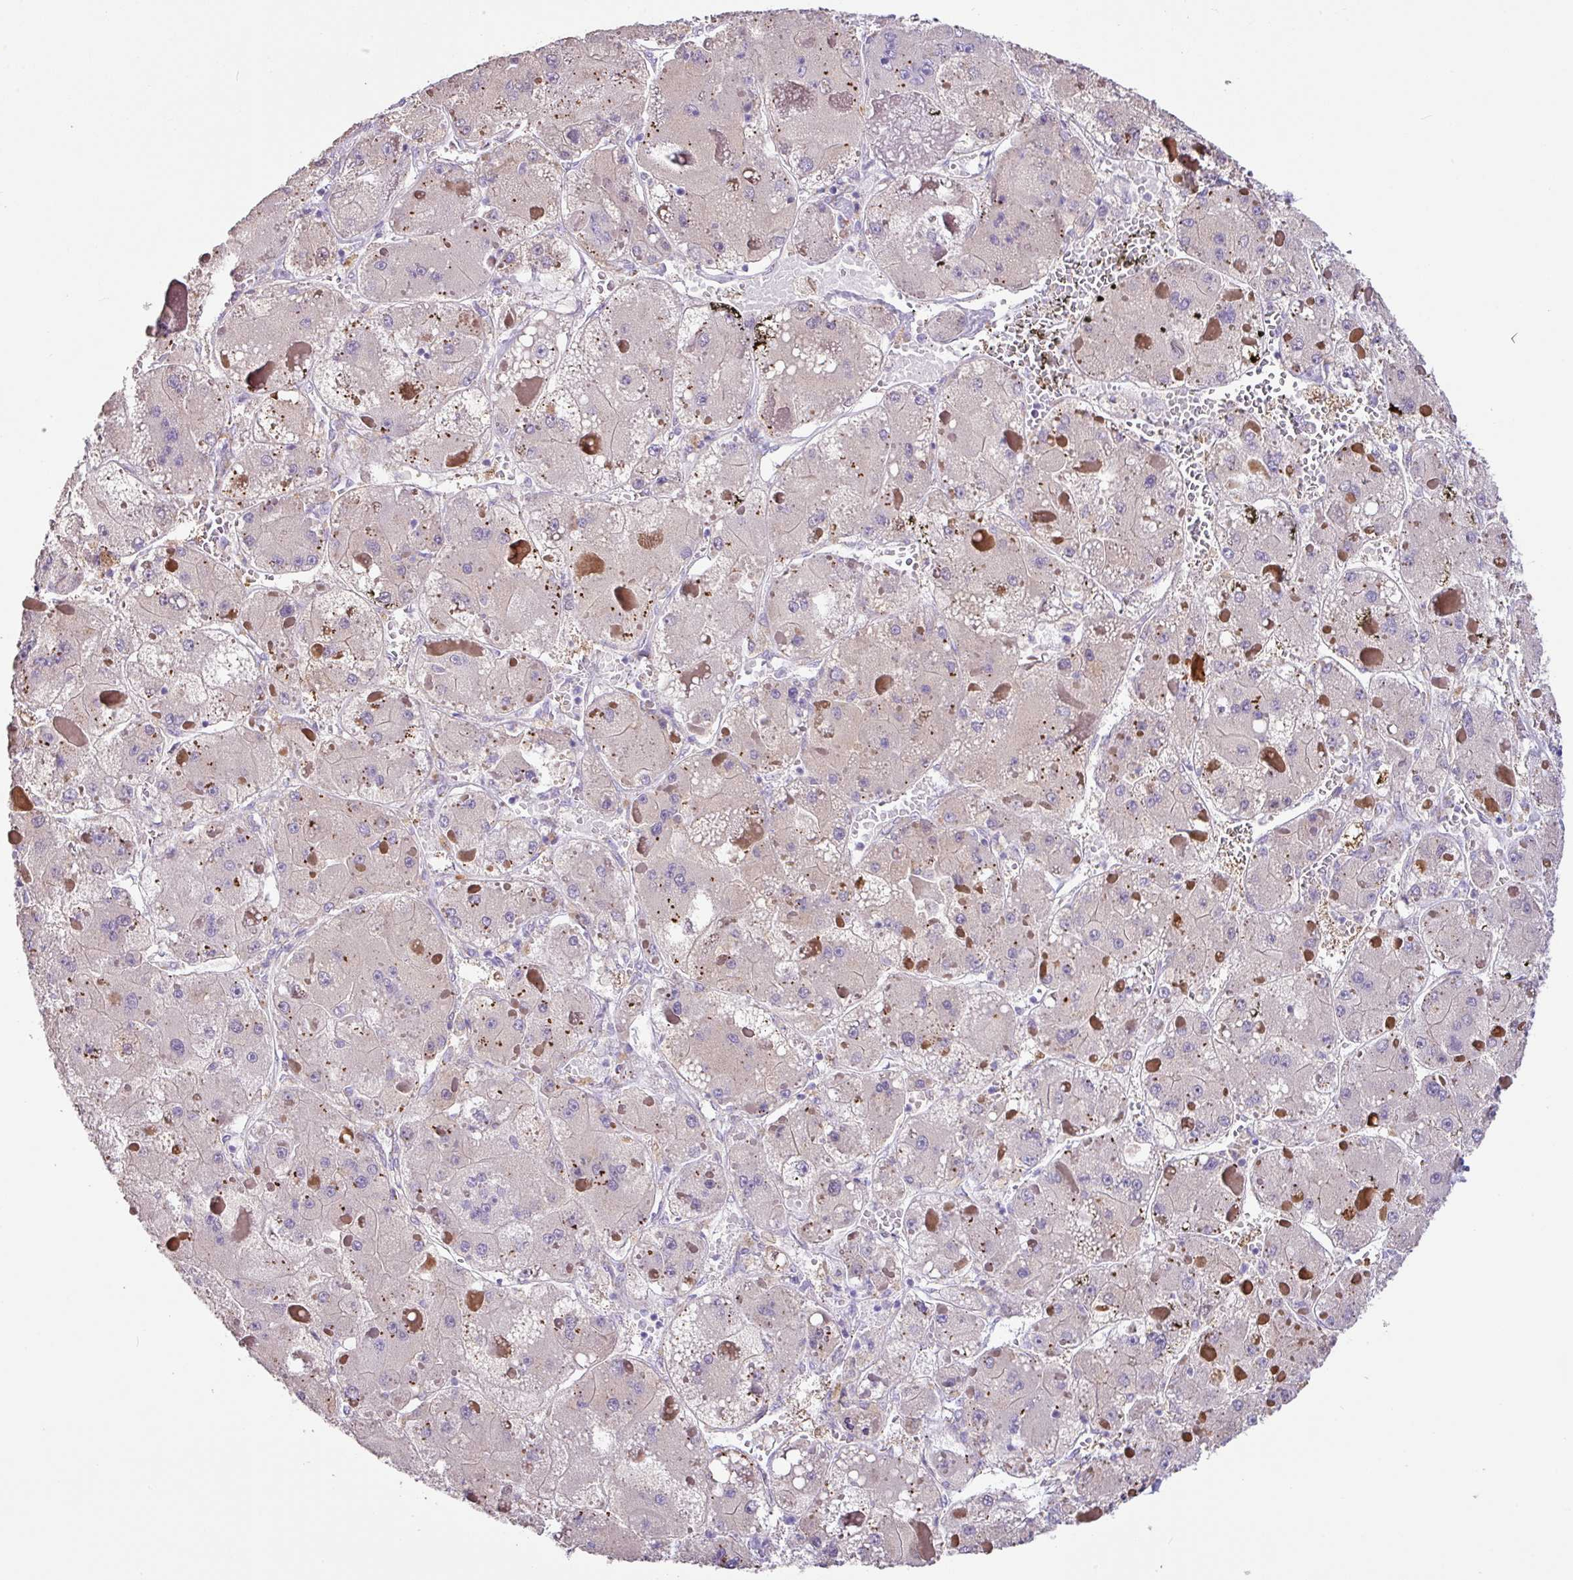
{"staining": {"intensity": "negative", "quantity": "none", "location": "none"}, "tissue": "liver cancer", "cell_type": "Tumor cells", "image_type": "cancer", "snomed": [{"axis": "morphology", "description": "Carcinoma, Hepatocellular, NOS"}, {"axis": "topography", "description": "Liver"}], "caption": "This is an immunohistochemistry (IHC) photomicrograph of human hepatocellular carcinoma (liver). There is no expression in tumor cells.", "gene": "ZG16", "patient": {"sex": "female", "age": 73}}